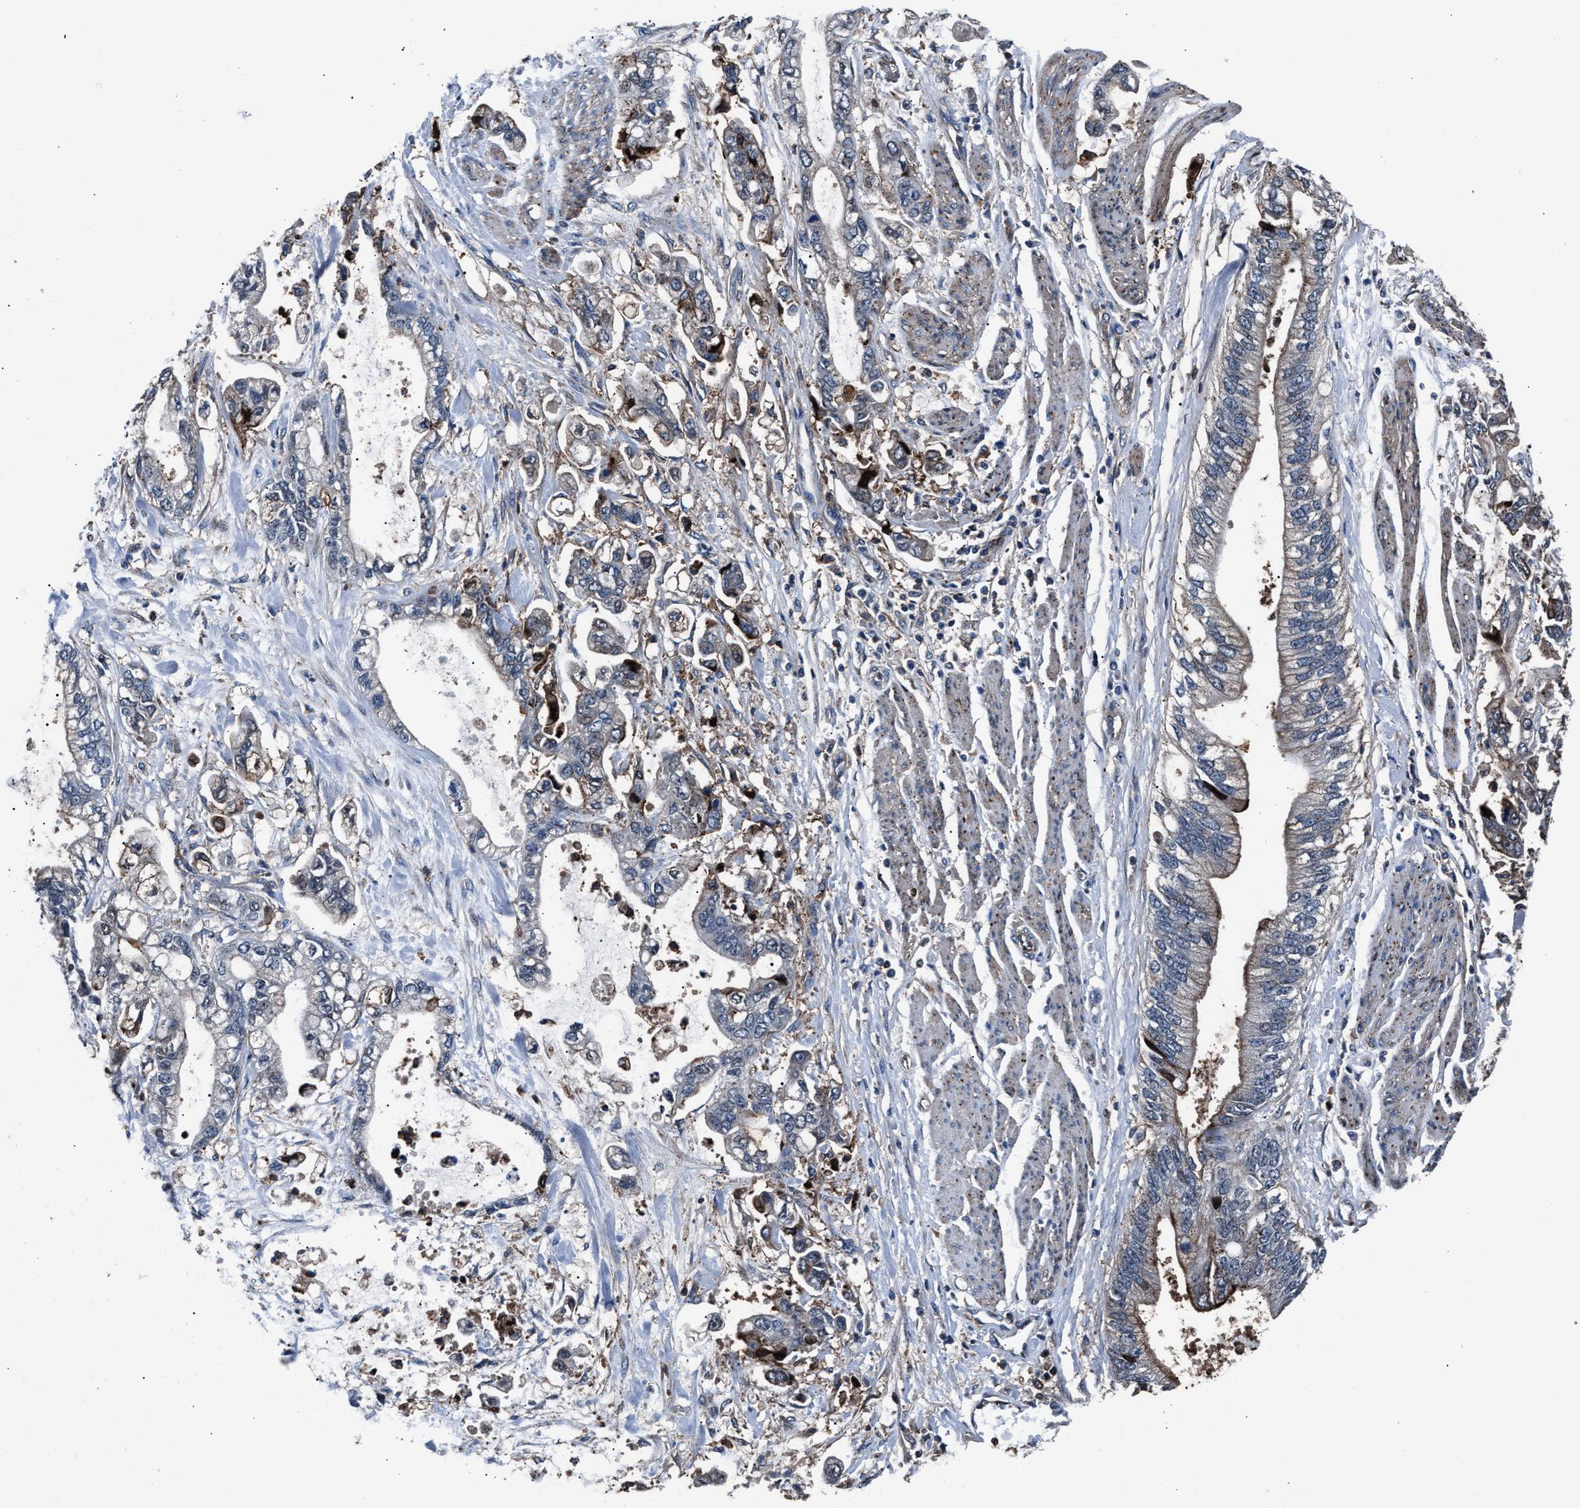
{"staining": {"intensity": "weak", "quantity": "<25%", "location": "cytoplasmic/membranous"}, "tissue": "stomach cancer", "cell_type": "Tumor cells", "image_type": "cancer", "snomed": [{"axis": "morphology", "description": "Normal tissue, NOS"}, {"axis": "morphology", "description": "Adenocarcinoma, NOS"}, {"axis": "topography", "description": "Stomach"}], "caption": "Tumor cells show no significant protein positivity in stomach adenocarcinoma.", "gene": "MFSD11", "patient": {"sex": "male", "age": 62}}